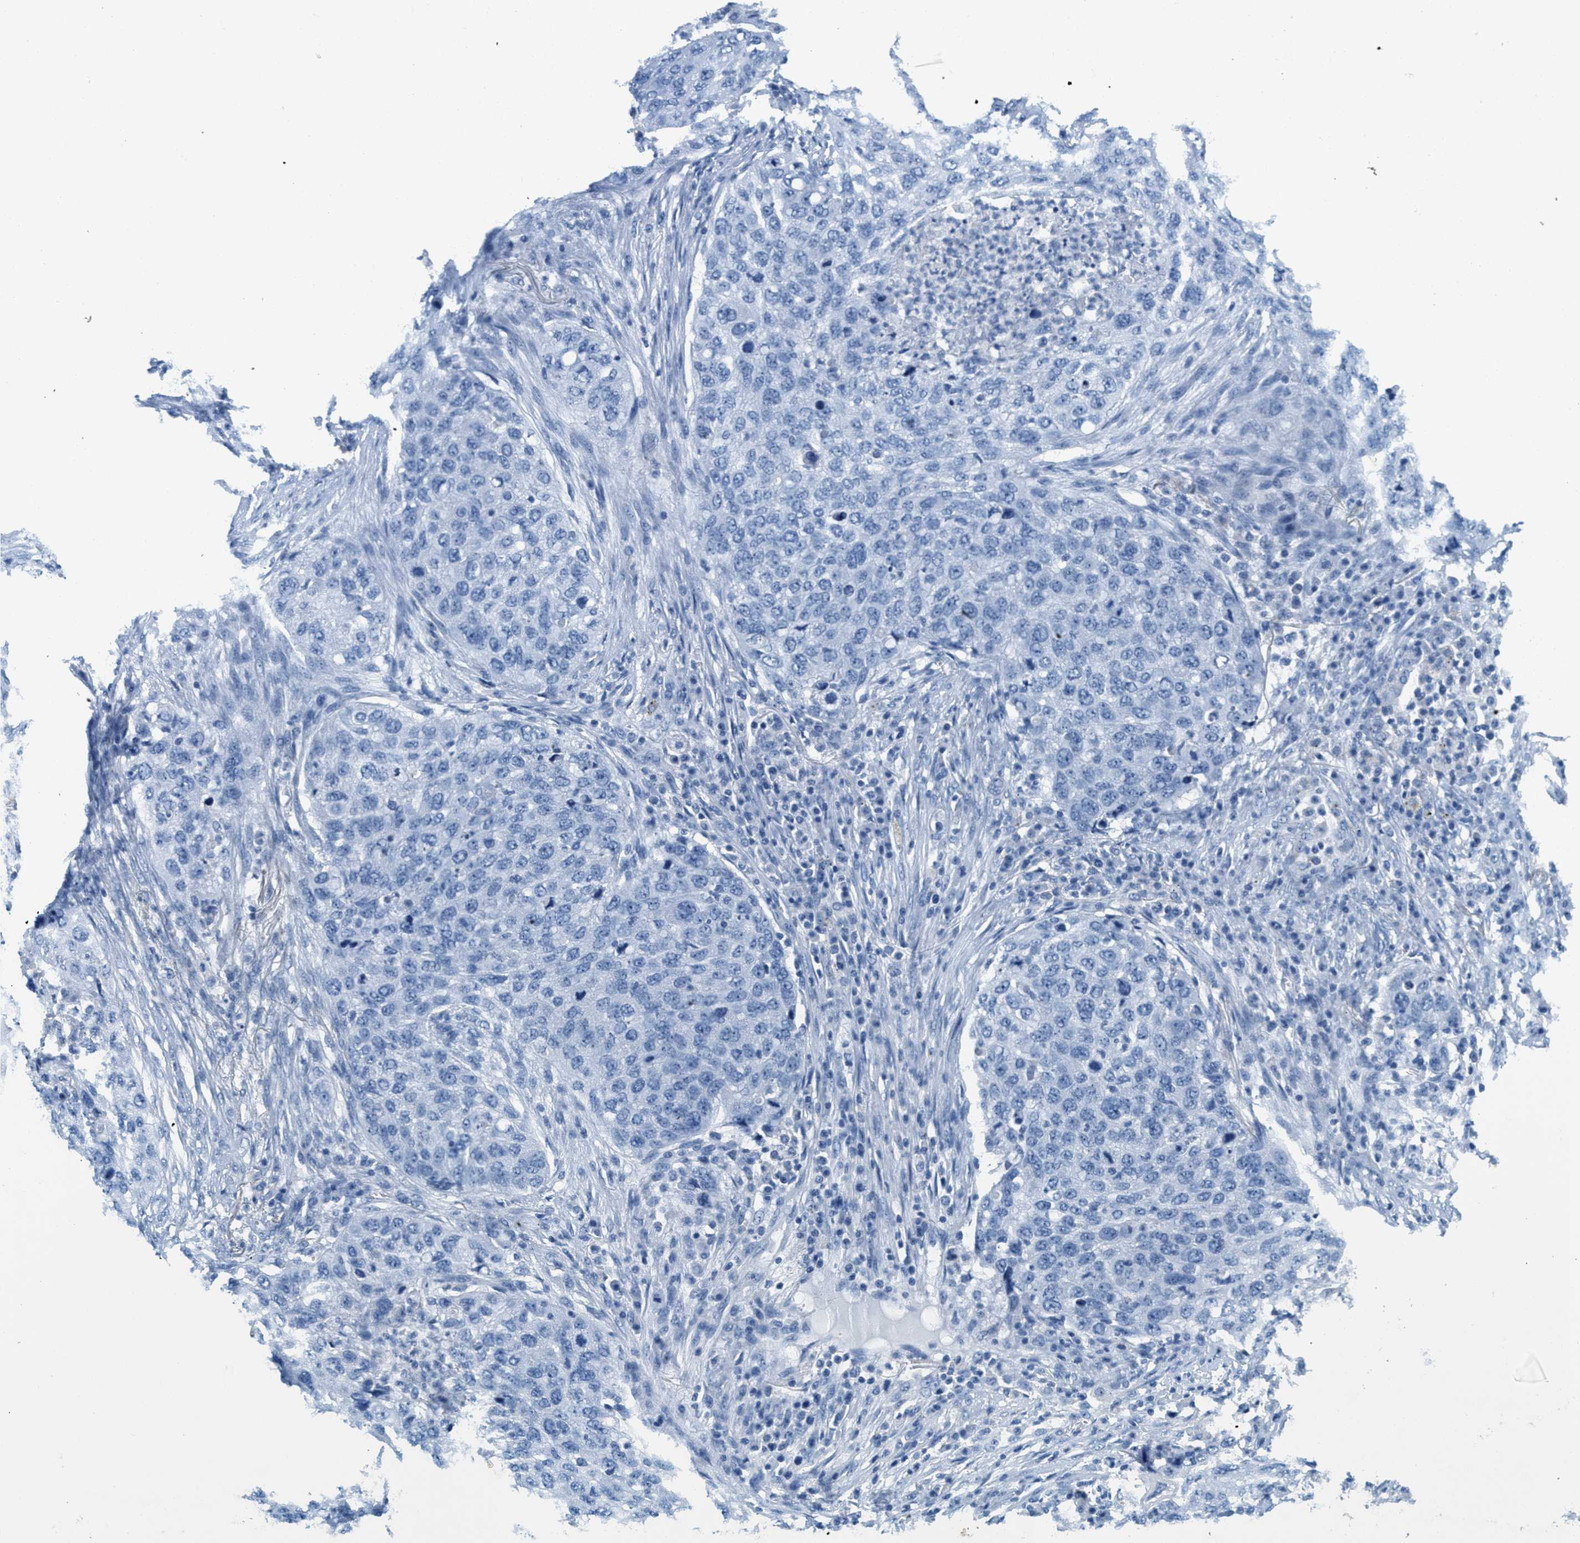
{"staining": {"intensity": "negative", "quantity": "none", "location": "none"}, "tissue": "lung cancer", "cell_type": "Tumor cells", "image_type": "cancer", "snomed": [{"axis": "morphology", "description": "Squamous cell carcinoma, NOS"}, {"axis": "topography", "description": "Lung"}], "caption": "Squamous cell carcinoma (lung) was stained to show a protein in brown. There is no significant expression in tumor cells.", "gene": "GPM6A", "patient": {"sex": "female", "age": 63}}